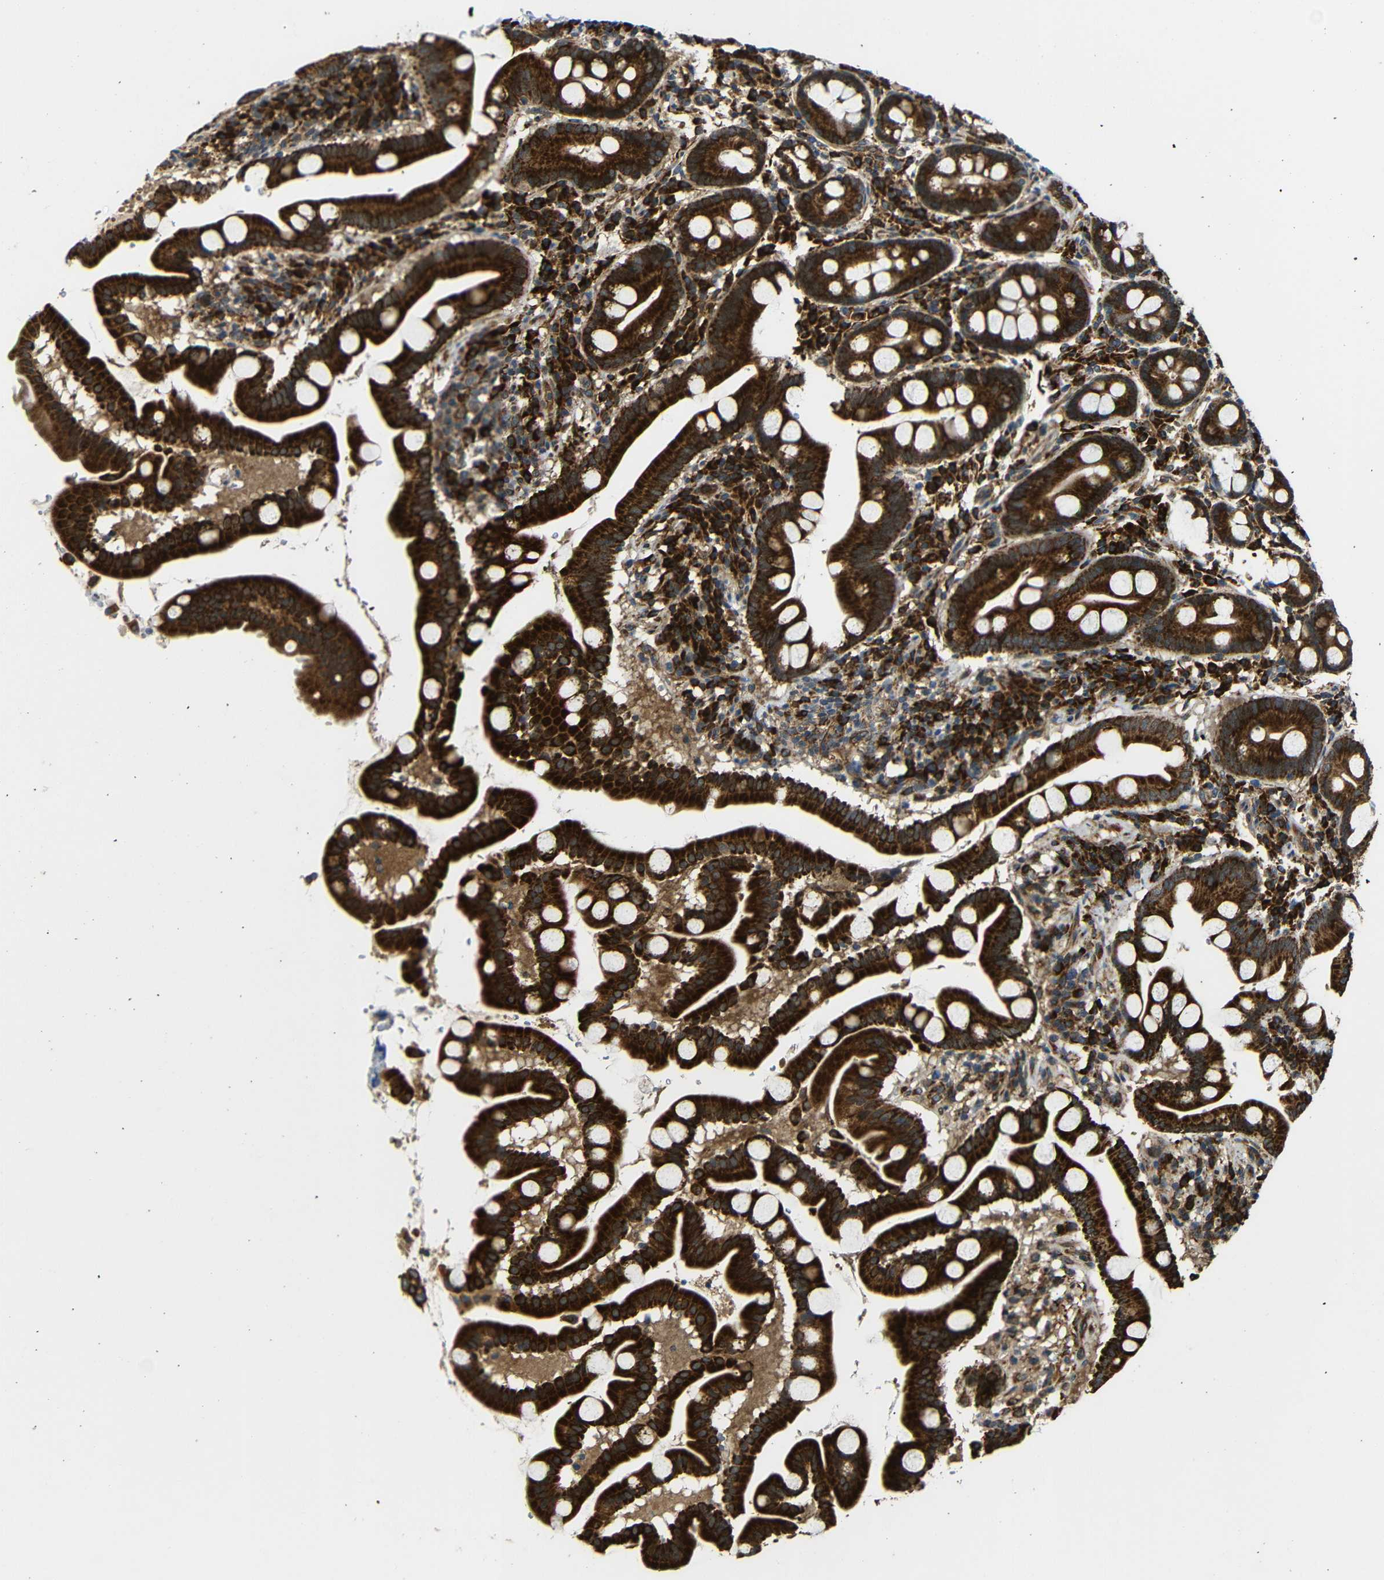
{"staining": {"intensity": "strong", "quantity": ">75%", "location": "cytoplasmic/membranous"}, "tissue": "duodenum", "cell_type": "Glandular cells", "image_type": "normal", "snomed": [{"axis": "morphology", "description": "Normal tissue, NOS"}, {"axis": "topography", "description": "Duodenum"}], "caption": "Benign duodenum shows strong cytoplasmic/membranous expression in approximately >75% of glandular cells.", "gene": "KANK4", "patient": {"sex": "male", "age": 50}}